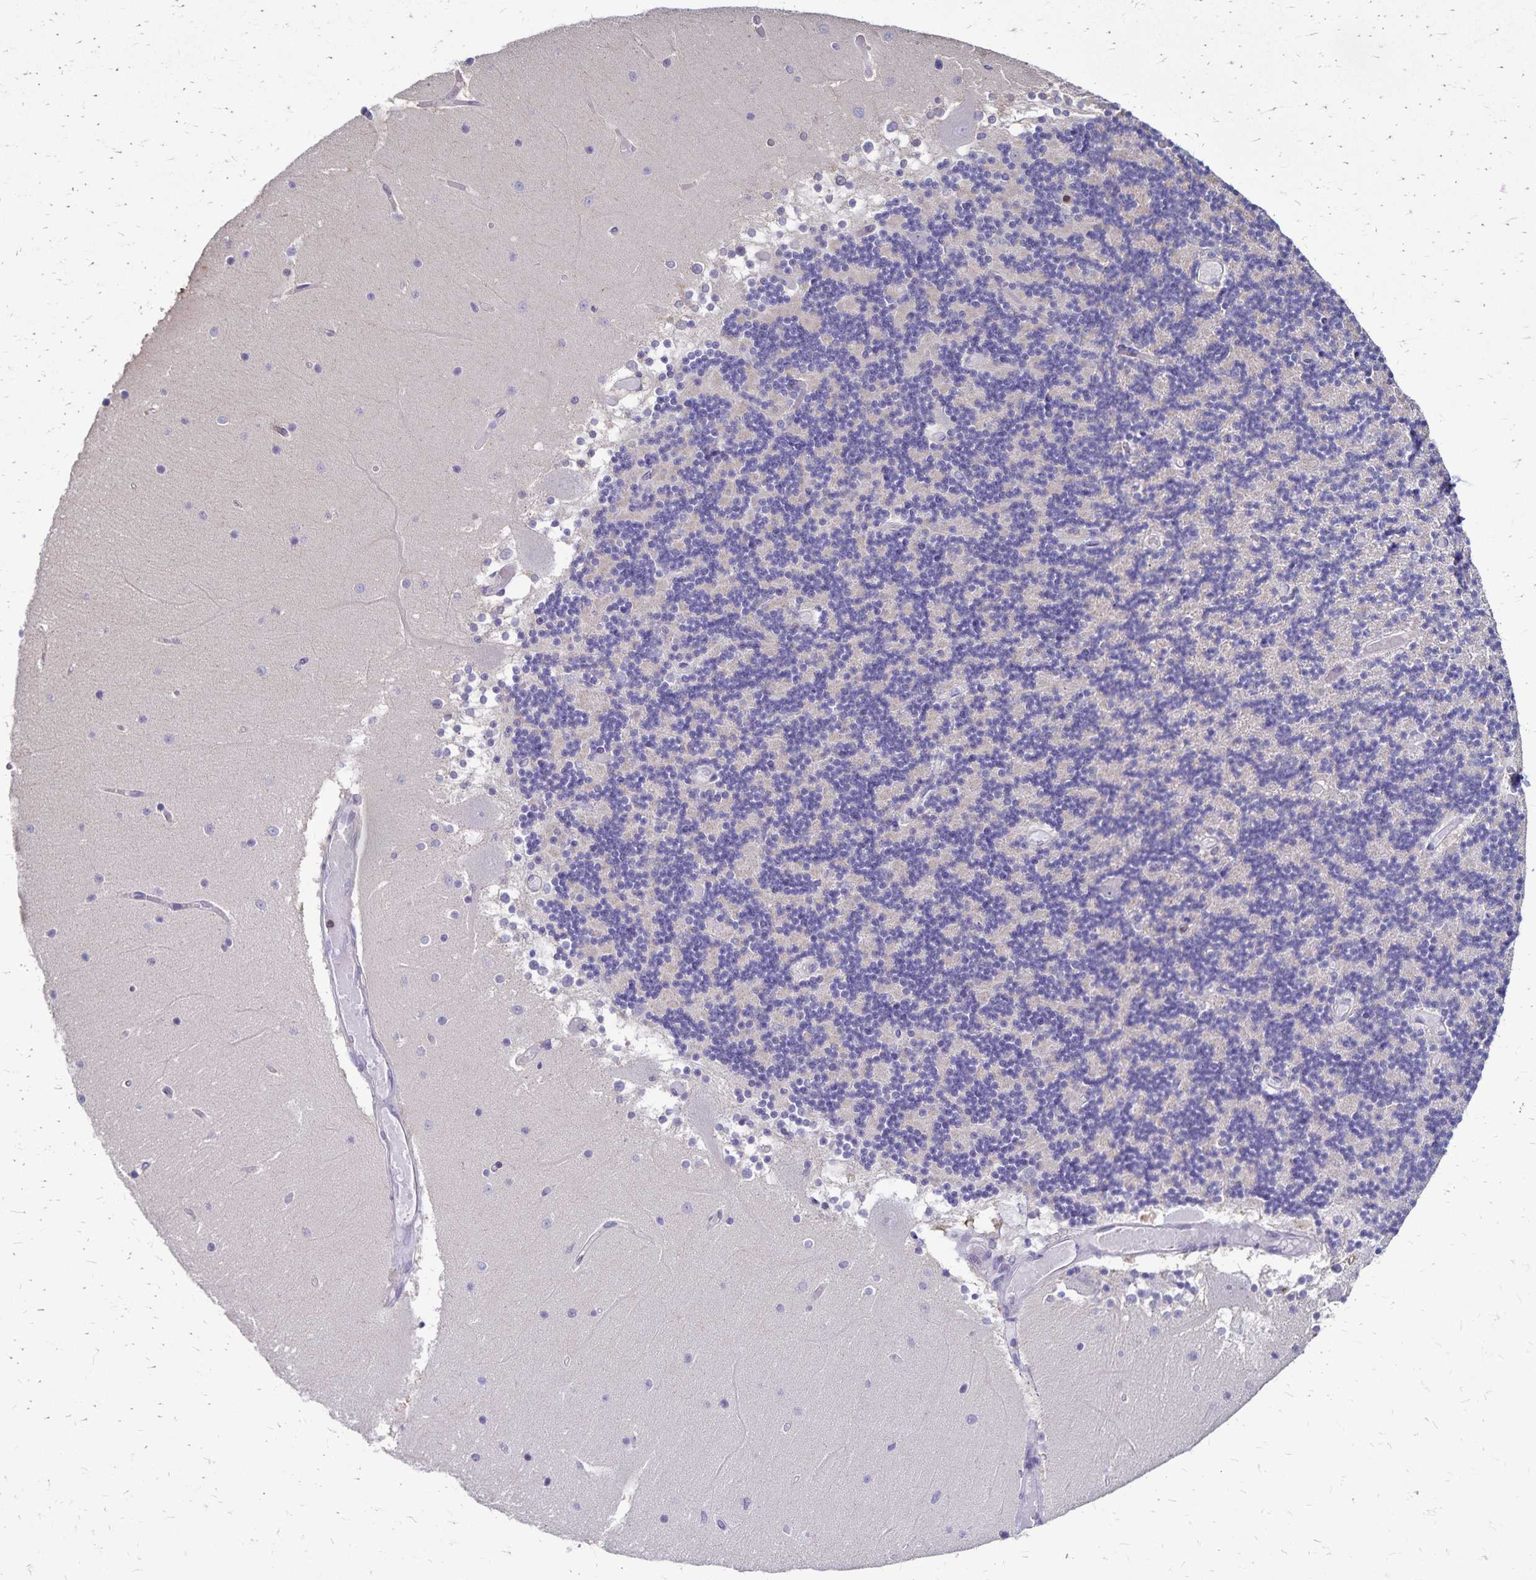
{"staining": {"intensity": "negative", "quantity": "none", "location": "none"}, "tissue": "cerebellum", "cell_type": "Cells in granular layer", "image_type": "normal", "snomed": [{"axis": "morphology", "description": "Normal tissue, NOS"}, {"axis": "topography", "description": "Cerebellum"}], "caption": "DAB immunohistochemical staining of benign cerebellum displays no significant positivity in cells in granular layer.", "gene": "NAGPA", "patient": {"sex": "female", "age": 28}}